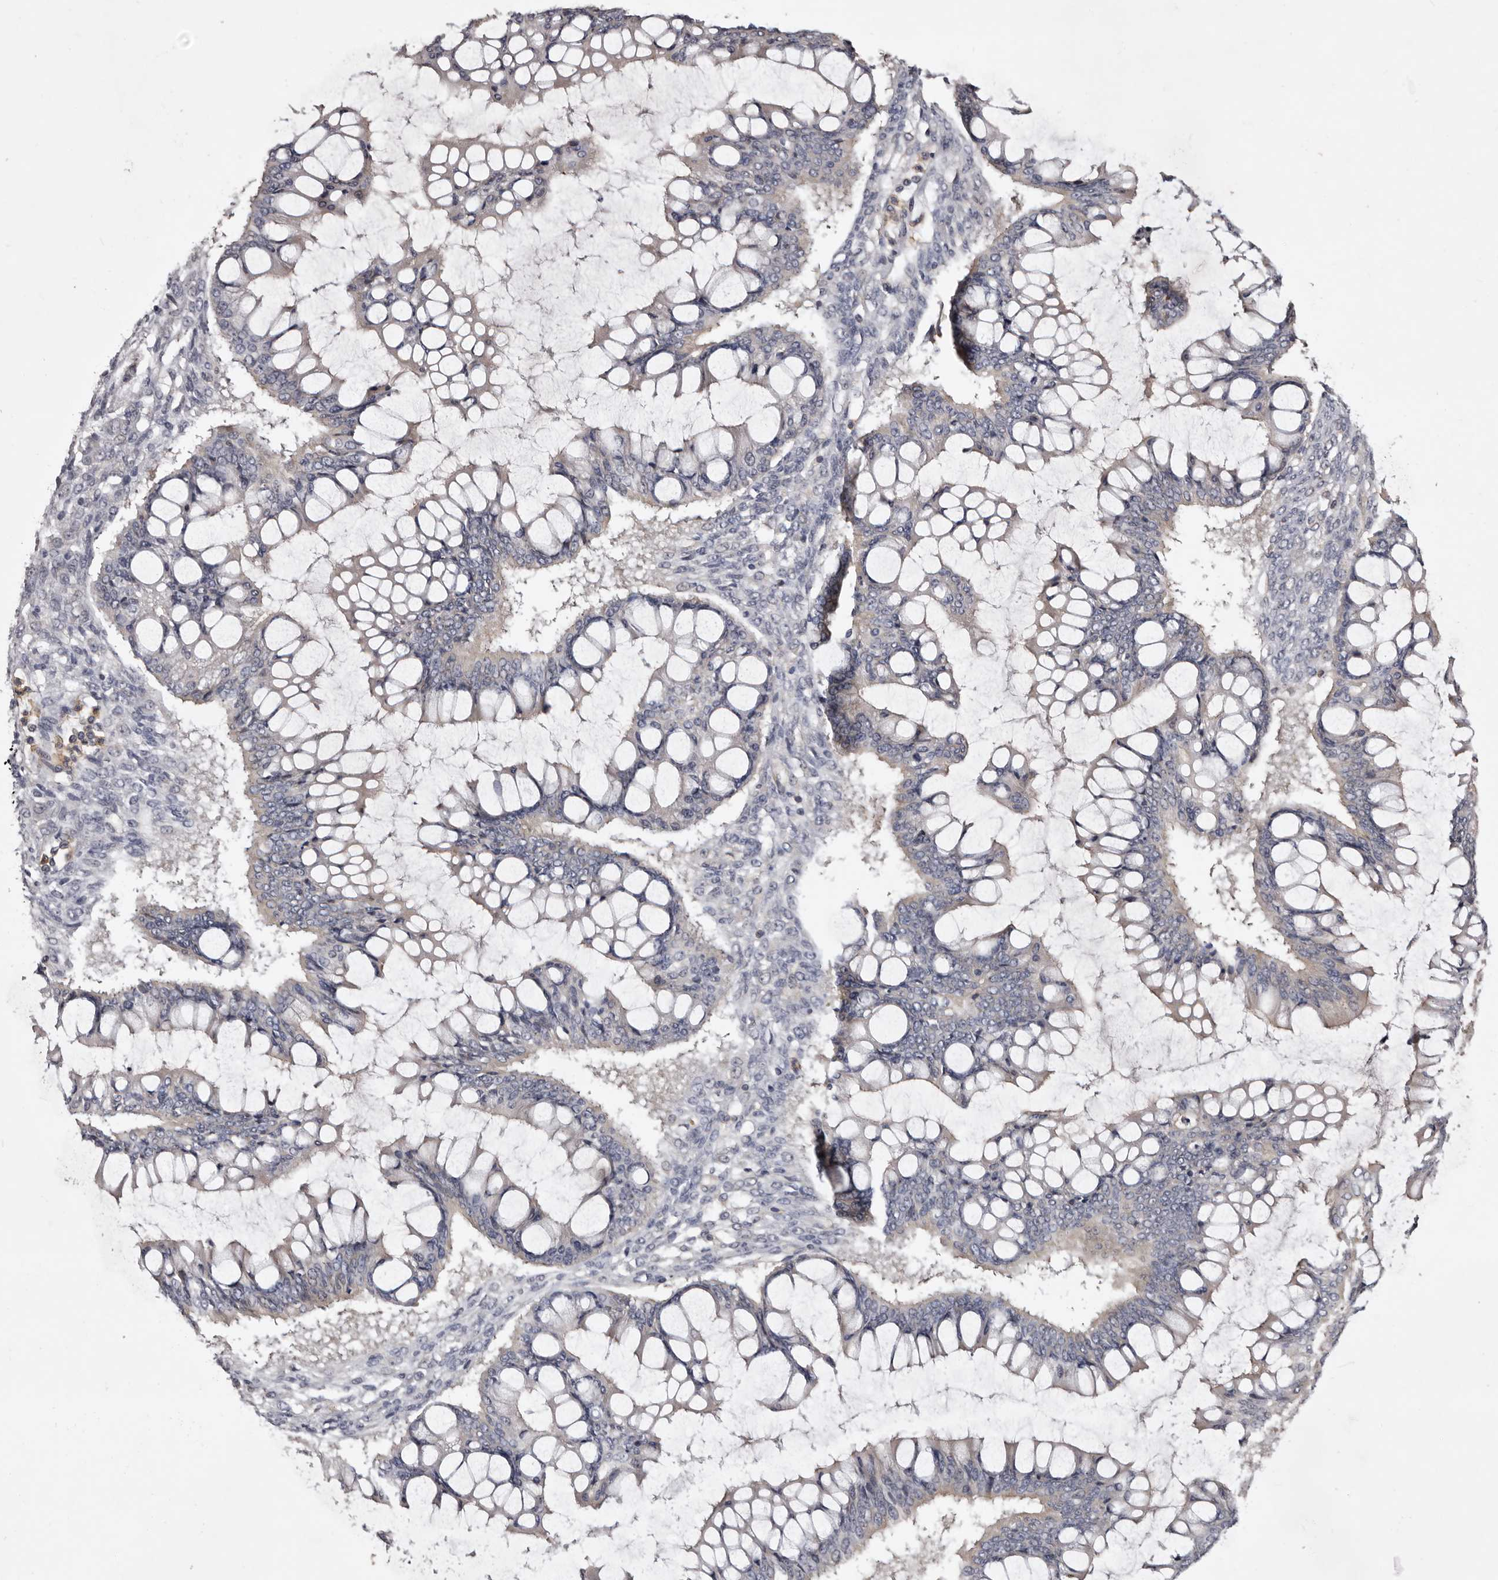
{"staining": {"intensity": "weak", "quantity": "<25%", "location": "cytoplasmic/membranous"}, "tissue": "ovarian cancer", "cell_type": "Tumor cells", "image_type": "cancer", "snomed": [{"axis": "morphology", "description": "Cystadenocarcinoma, mucinous, NOS"}, {"axis": "topography", "description": "Ovary"}], "caption": "Immunohistochemical staining of ovarian cancer displays no significant positivity in tumor cells.", "gene": "SLC10A4", "patient": {"sex": "female", "age": 73}}